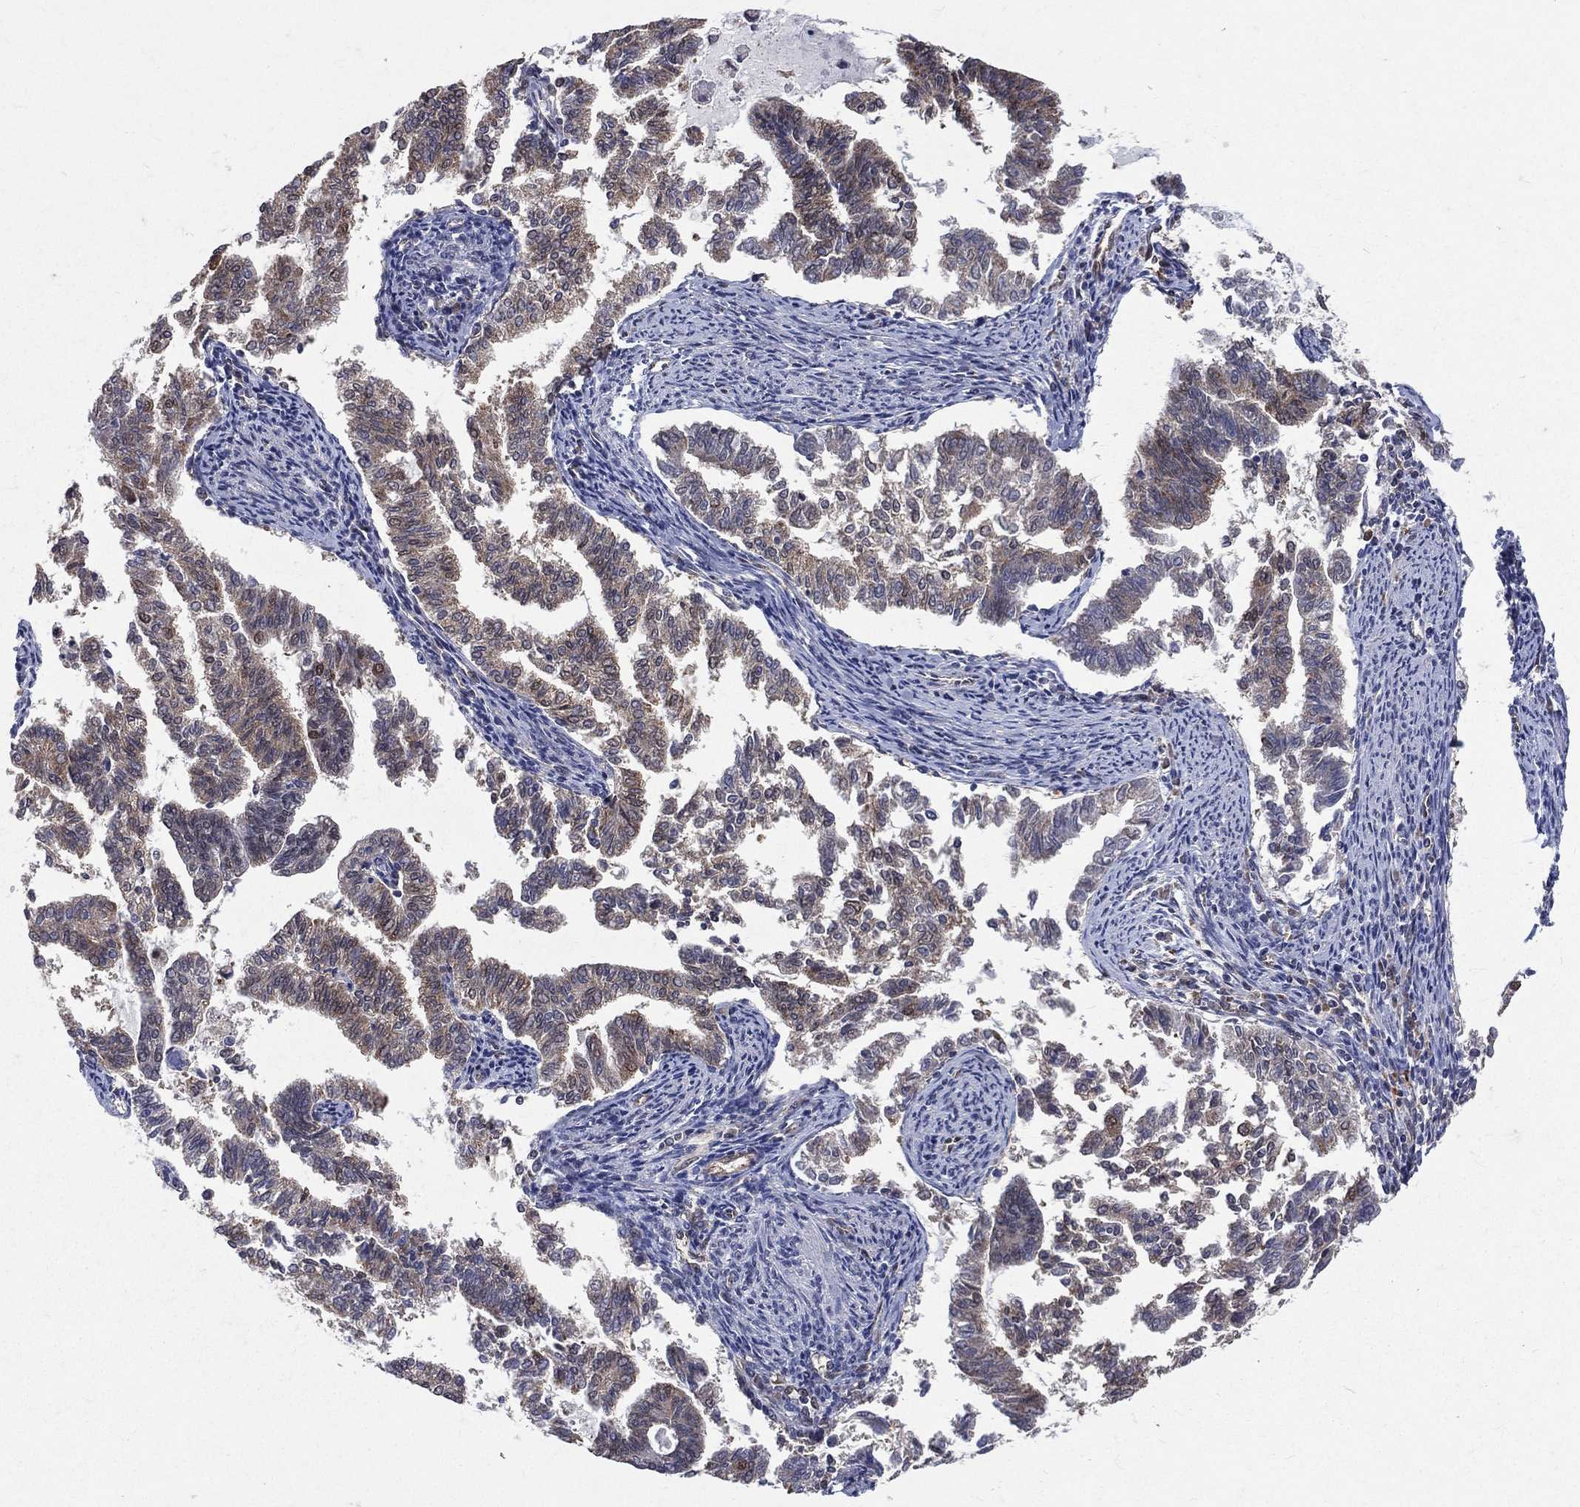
{"staining": {"intensity": "weak", "quantity": "25%-75%", "location": "cytoplasmic/membranous,nuclear"}, "tissue": "endometrial cancer", "cell_type": "Tumor cells", "image_type": "cancer", "snomed": [{"axis": "morphology", "description": "Adenocarcinoma, NOS"}, {"axis": "topography", "description": "Endometrium"}], "caption": "Endometrial cancer (adenocarcinoma) stained with immunohistochemistry (IHC) reveals weak cytoplasmic/membranous and nuclear positivity in approximately 25%-75% of tumor cells.", "gene": "GMPR2", "patient": {"sex": "female", "age": 79}}